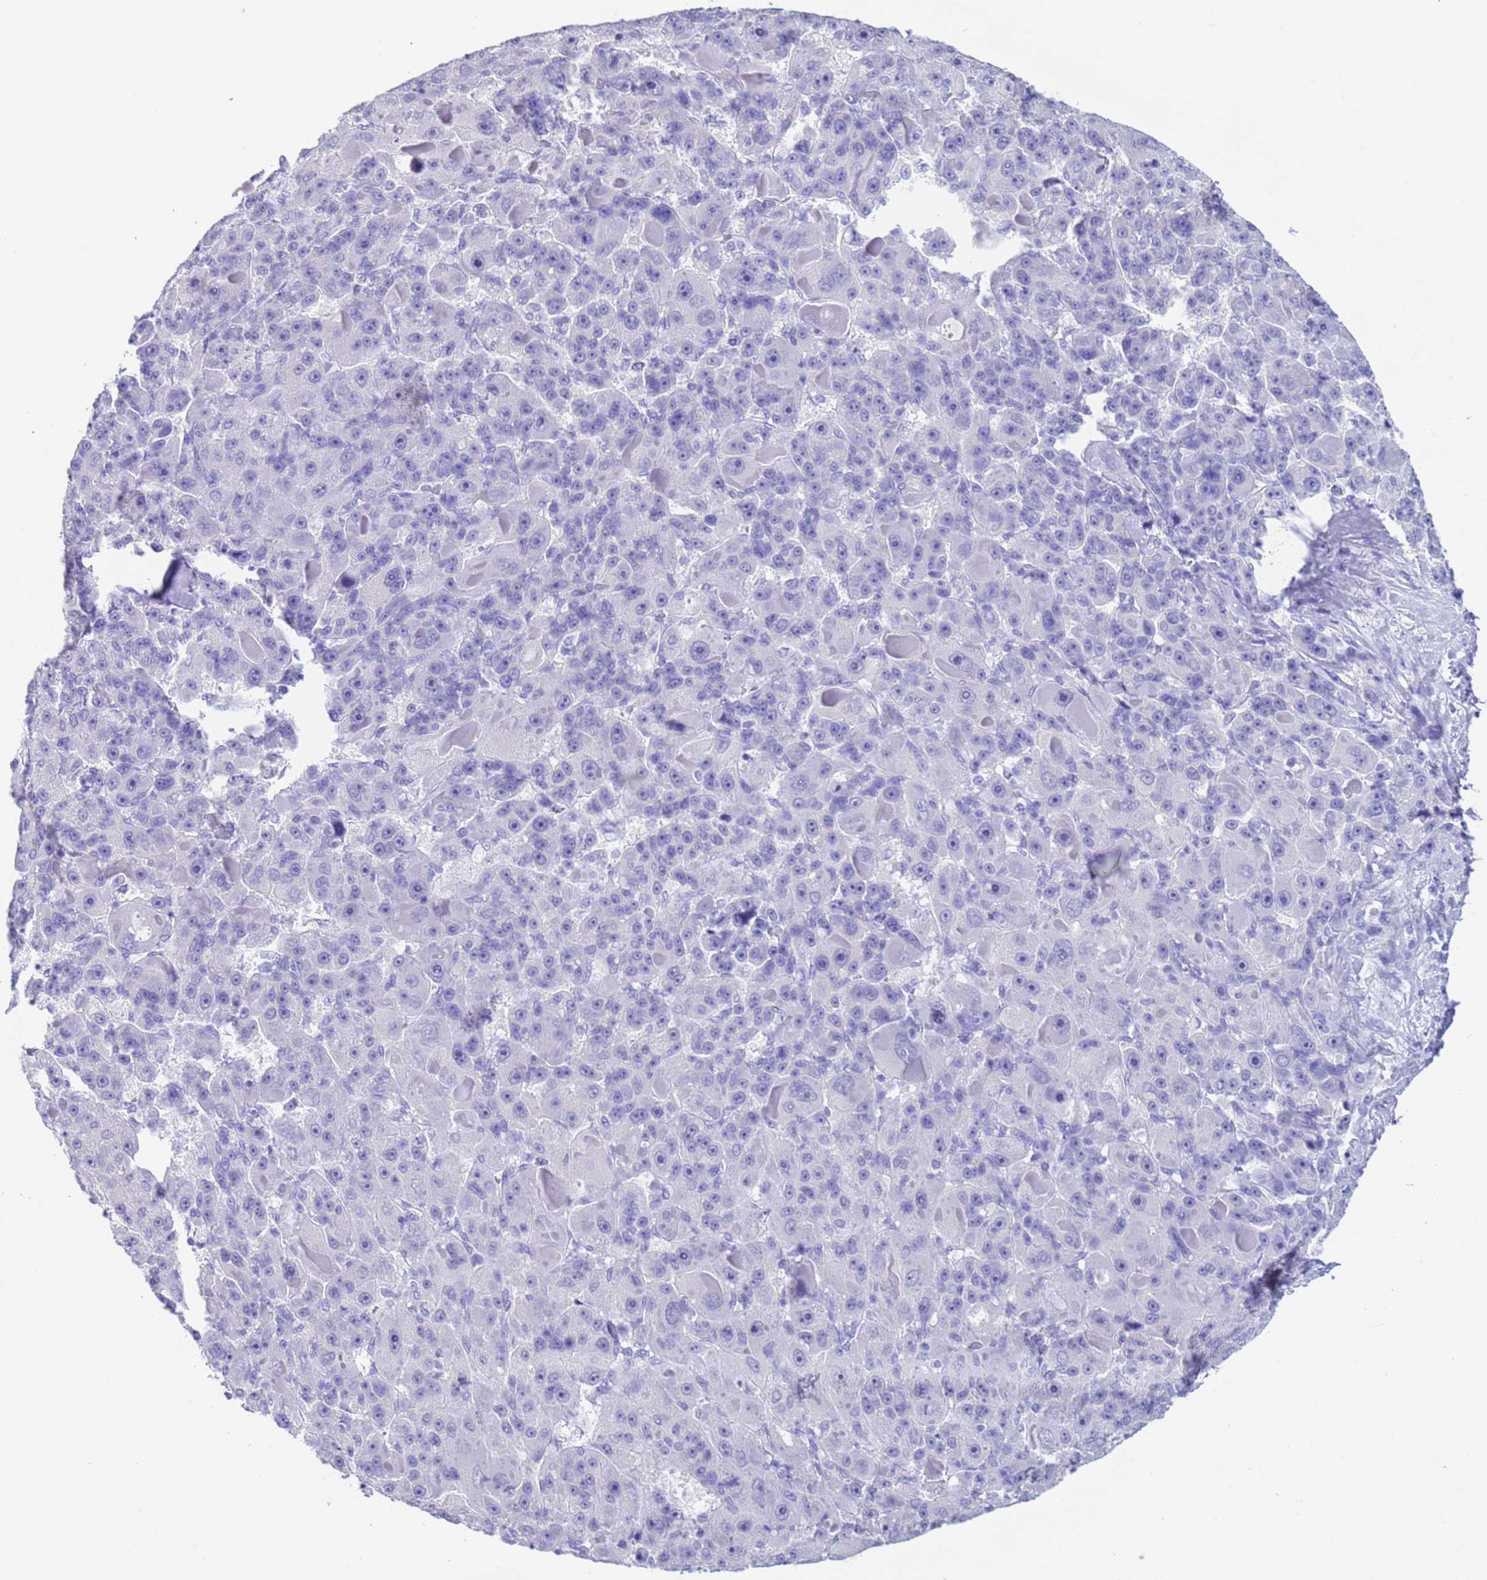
{"staining": {"intensity": "negative", "quantity": "none", "location": "none"}, "tissue": "liver cancer", "cell_type": "Tumor cells", "image_type": "cancer", "snomed": [{"axis": "morphology", "description": "Carcinoma, Hepatocellular, NOS"}, {"axis": "topography", "description": "Liver"}], "caption": "High power microscopy photomicrograph of an IHC histopathology image of liver cancer, revealing no significant expression in tumor cells.", "gene": "CKM", "patient": {"sex": "male", "age": 76}}